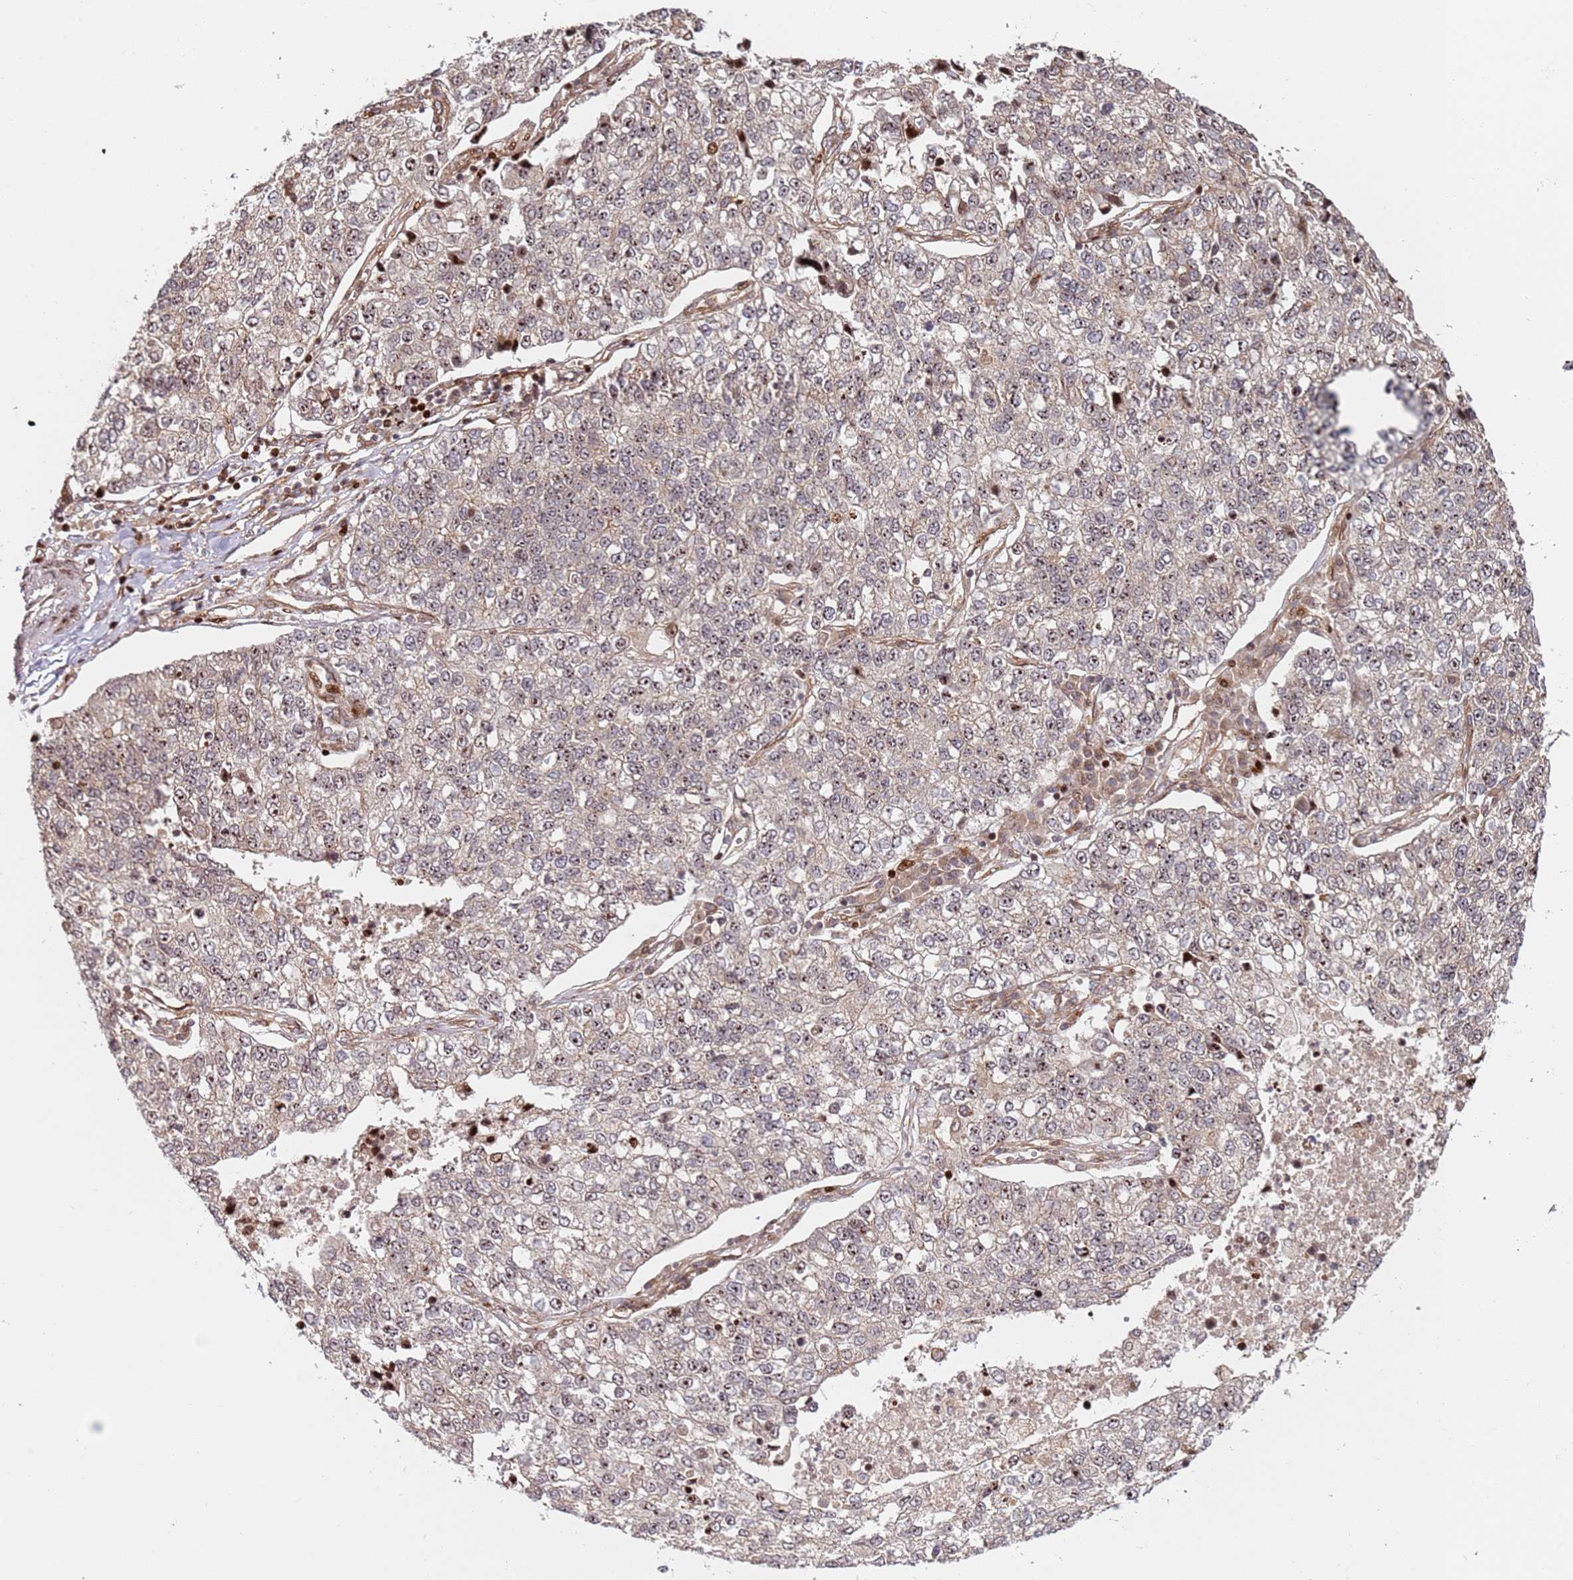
{"staining": {"intensity": "weak", "quantity": "25%-75%", "location": "nuclear"}, "tissue": "lung cancer", "cell_type": "Tumor cells", "image_type": "cancer", "snomed": [{"axis": "morphology", "description": "Adenocarcinoma, NOS"}, {"axis": "topography", "description": "Lung"}], "caption": "Brown immunohistochemical staining in lung cancer (adenocarcinoma) demonstrates weak nuclear positivity in approximately 25%-75% of tumor cells. (DAB IHC with brightfield microscopy, high magnification).", "gene": "TMEM233", "patient": {"sex": "male", "age": 49}}